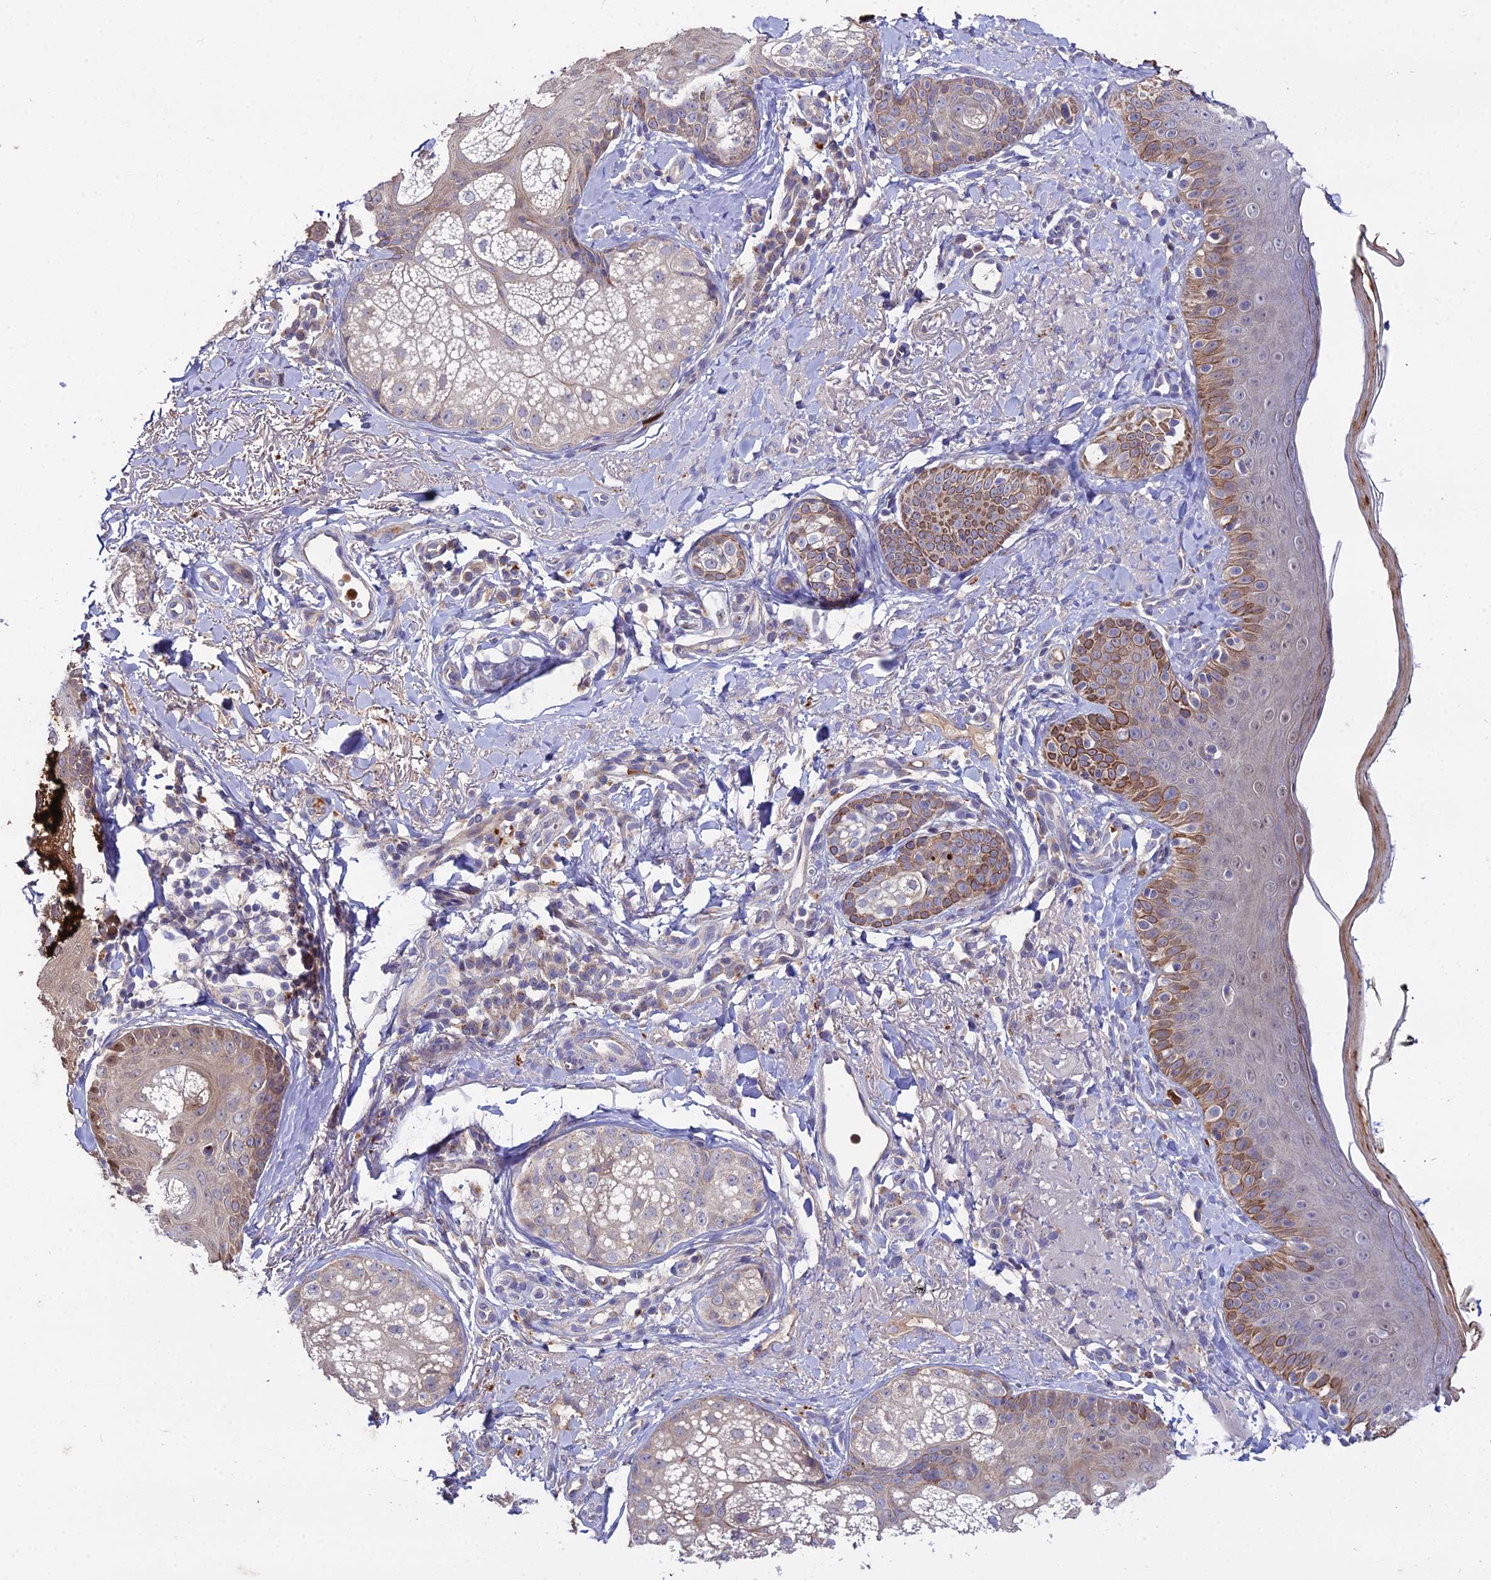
{"staining": {"intensity": "negative", "quantity": "none", "location": "none"}, "tissue": "skin", "cell_type": "Fibroblasts", "image_type": "normal", "snomed": [{"axis": "morphology", "description": "Normal tissue, NOS"}, {"axis": "topography", "description": "Skin"}], "caption": "This is an IHC histopathology image of unremarkable human skin. There is no expression in fibroblasts.", "gene": "EID2", "patient": {"sex": "male", "age": 57}}